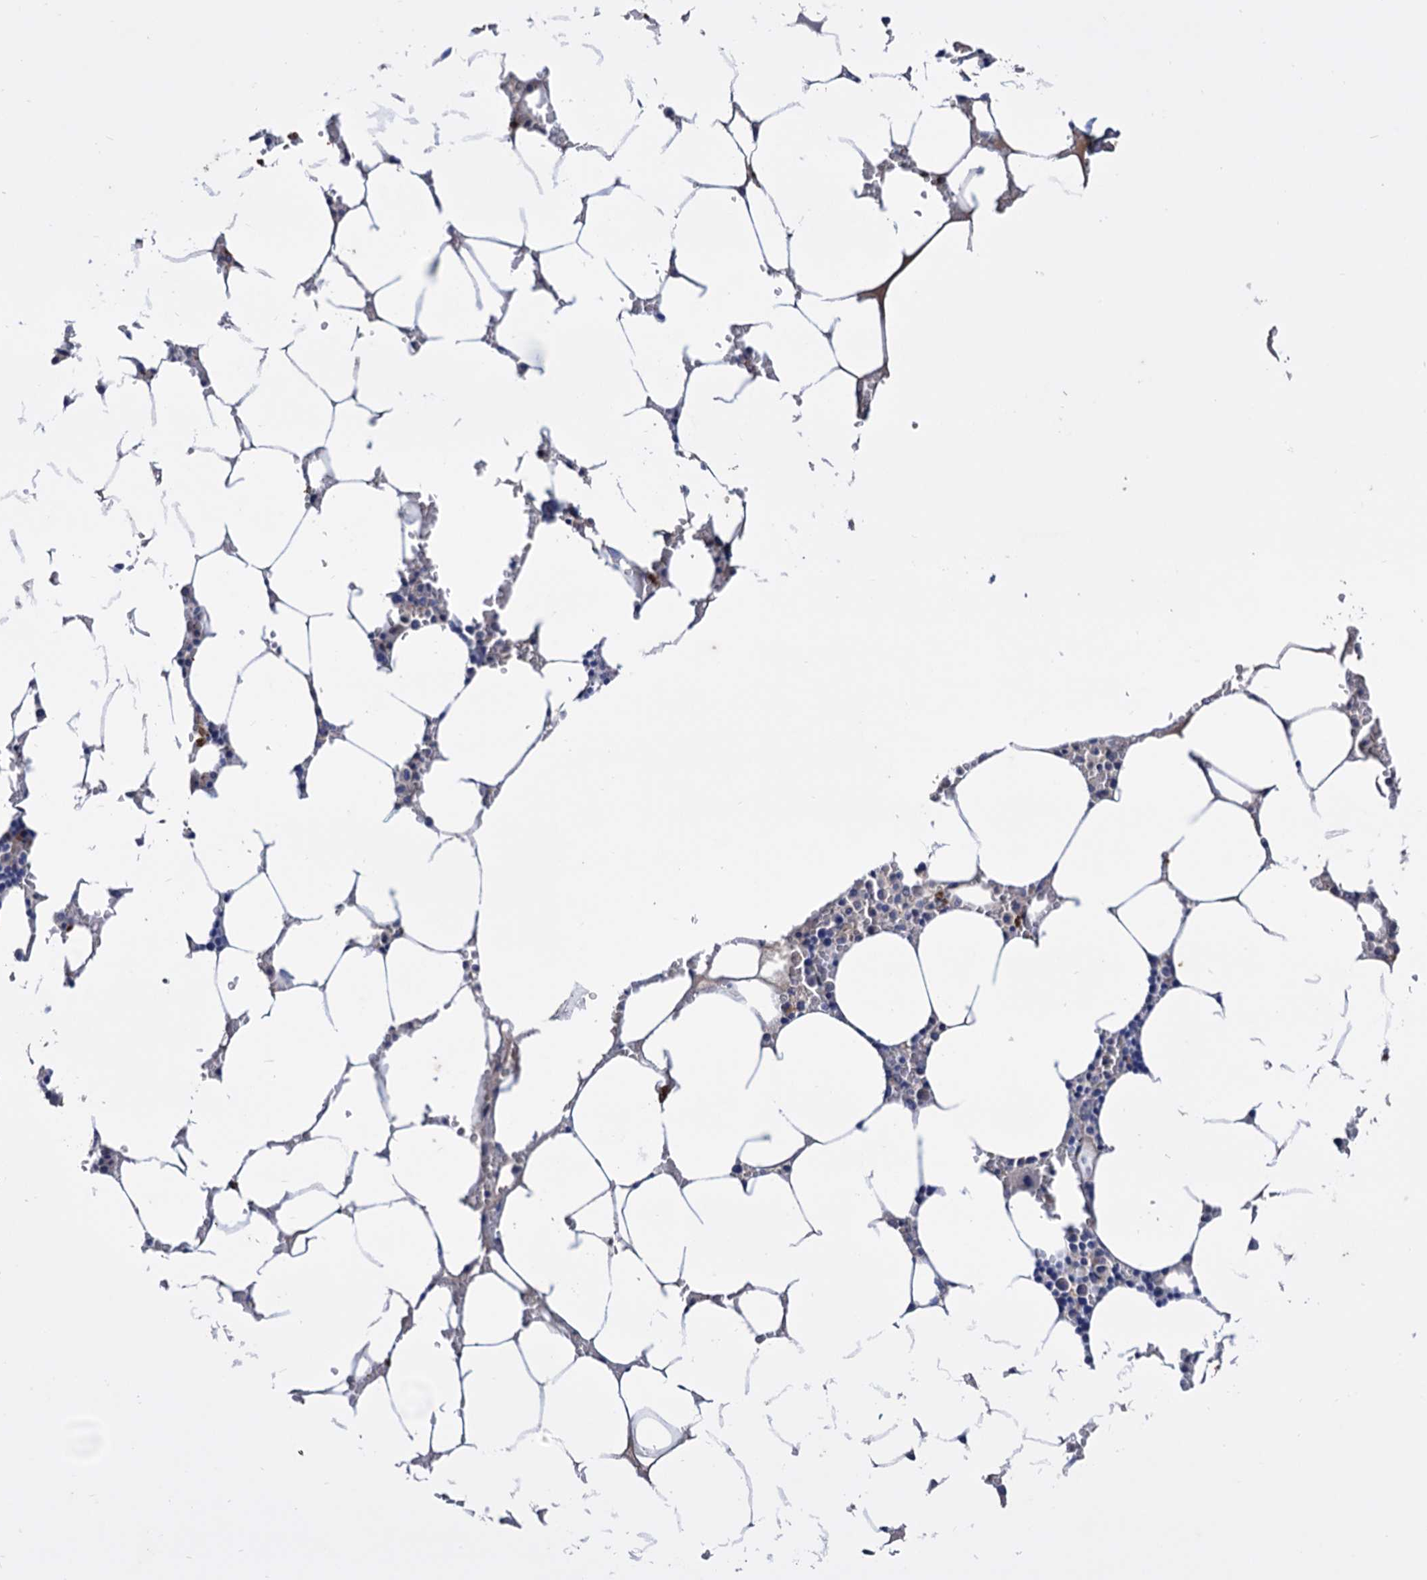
{"staining": {"intensity": "negative", "quantity": "none", "location": "none"}, "tissue": "bone marrow", "cell_type": "Hematopoietic cells", "image_type": "normal", "snomed": [{"axis": "morphology", "description": "Normal tissue, NOS"}, {"axis": "topography", "description": "Bone marrow"}], "caption": "IHC of normal human bone marrow exhibits no expression in hematopoietic cells. Nuclei are stained in blue.", "gene": "NPAS4", "patient": {"sex": "male", "age": 70}}